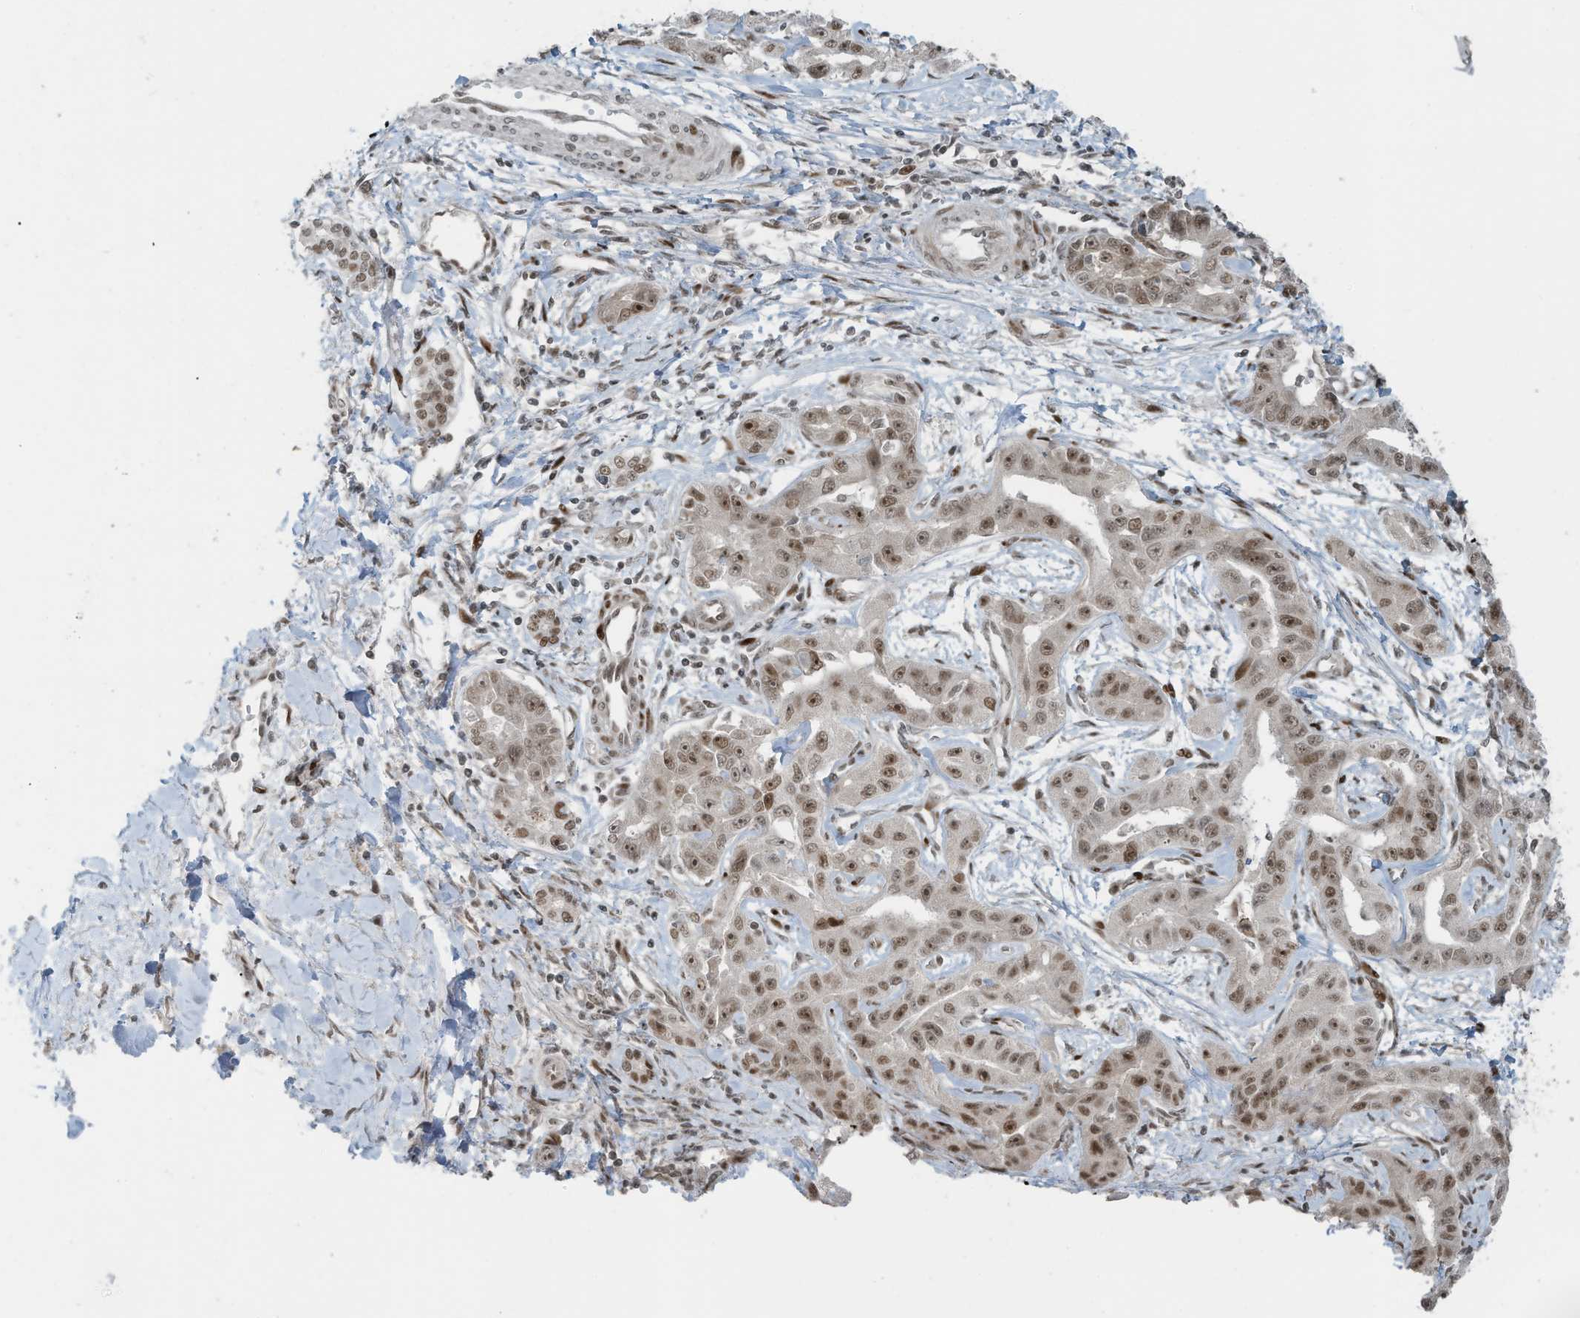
{"staining": {"intensity": "moderate", "quantity": ">75%", "location": "nuclear"}, "tissue": "liver cancer", "cell_type": "Tumor cells", "image_type": "cancer", "snomed": [{"axis": "morphology", "description": "Cholangiocarcinoma"}, {"axis": "topography", "description": "Liver"}], "caption": "The immunohistochemical stain labels moderate nuclear expression in tumor cells of cholangiocarcinoma (liver) tissue.", "gene": "PCNP", "patient": {"sex": "male", "age": 59}}